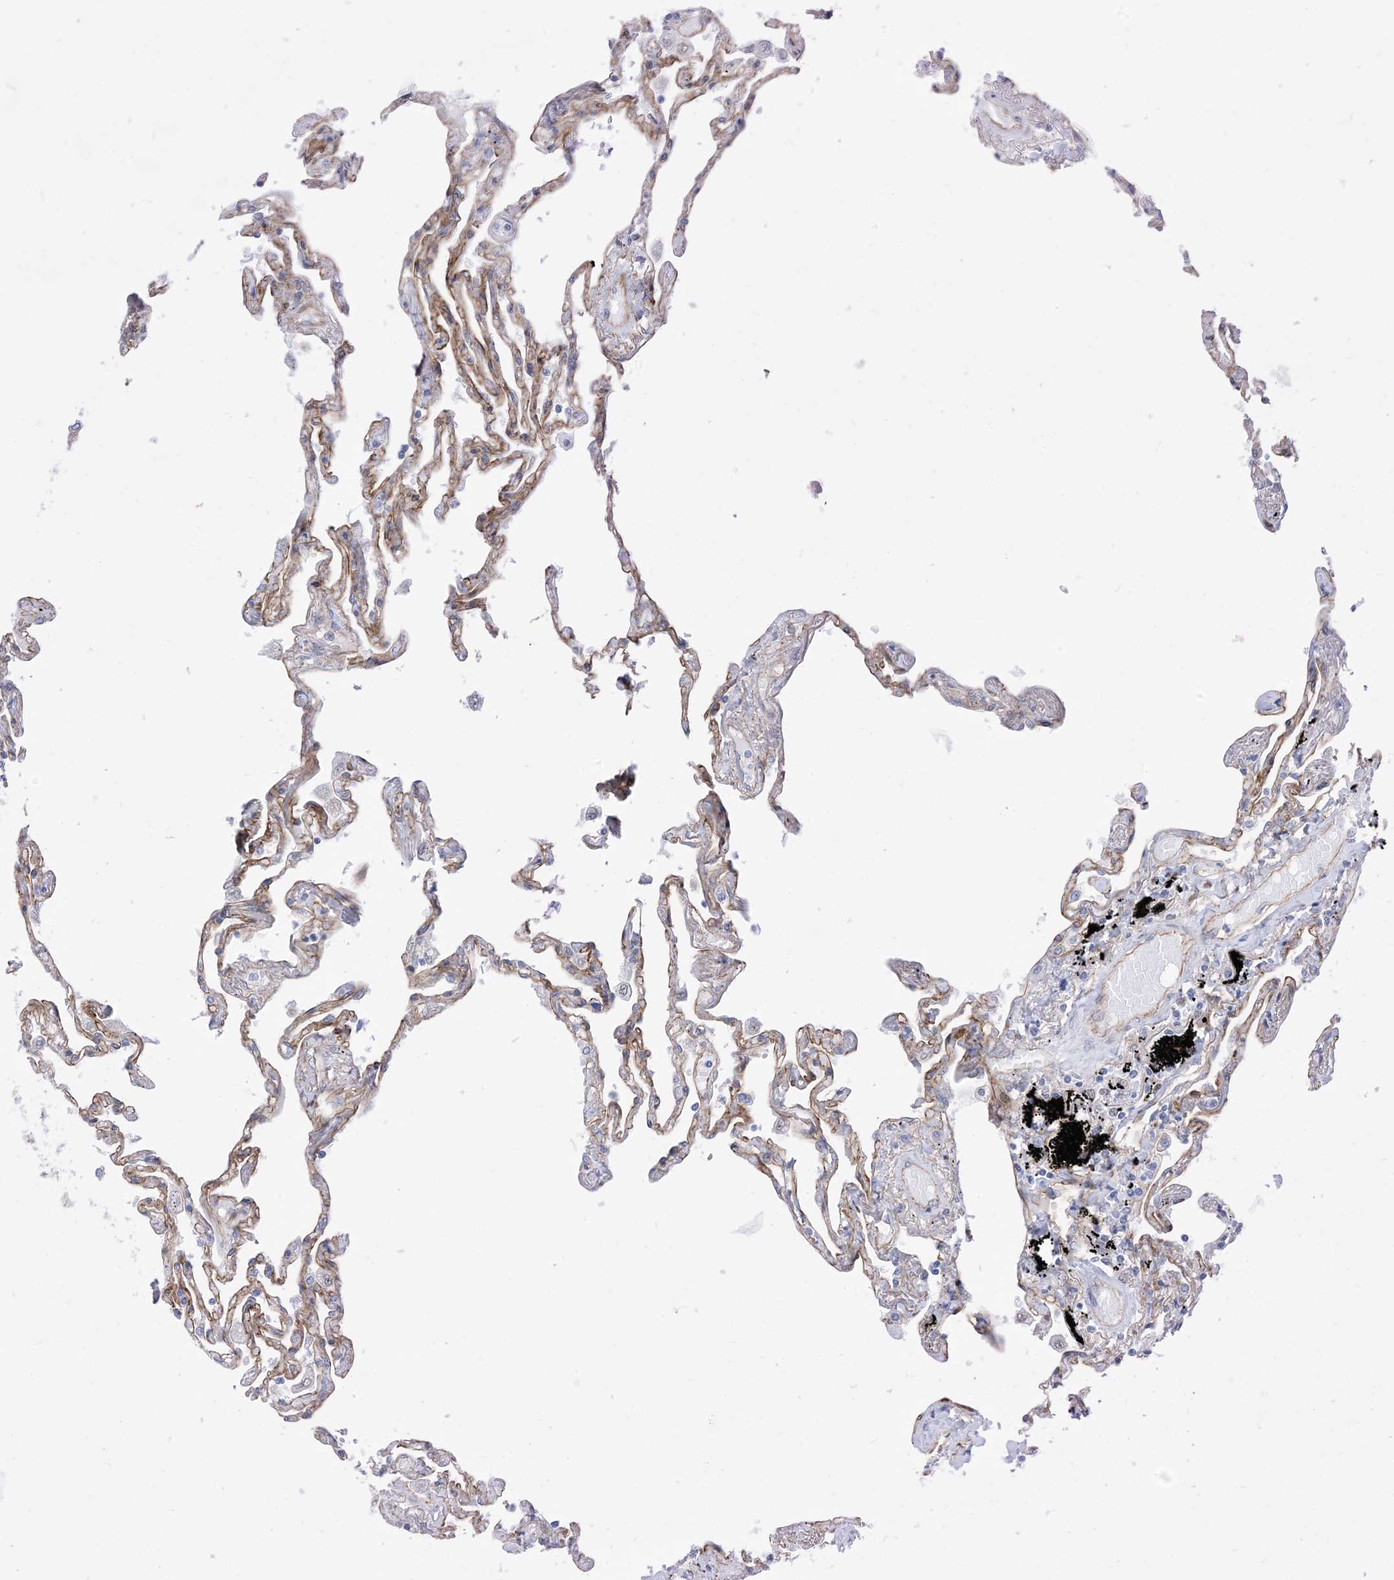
{"staining": {"intensity": "moderate", "quantity": "<25%", "location": "cytoplasmic/membranous"}, "tissue": "lung", "cell_type": "Alveolar cells", "image_type": "normal", "snomed": [{"axis": "morphology", "description": "Normal tissue, NOS"}, {"axis": "topography", "description": "Lung"}], "caption": "Protein staining of benign lung exhibits moderate cytoplasmic/membranous positivity in about <25% of alveolar cells.", "gene": "MARS2", "patient": {"sex": "female", "age": 67}}